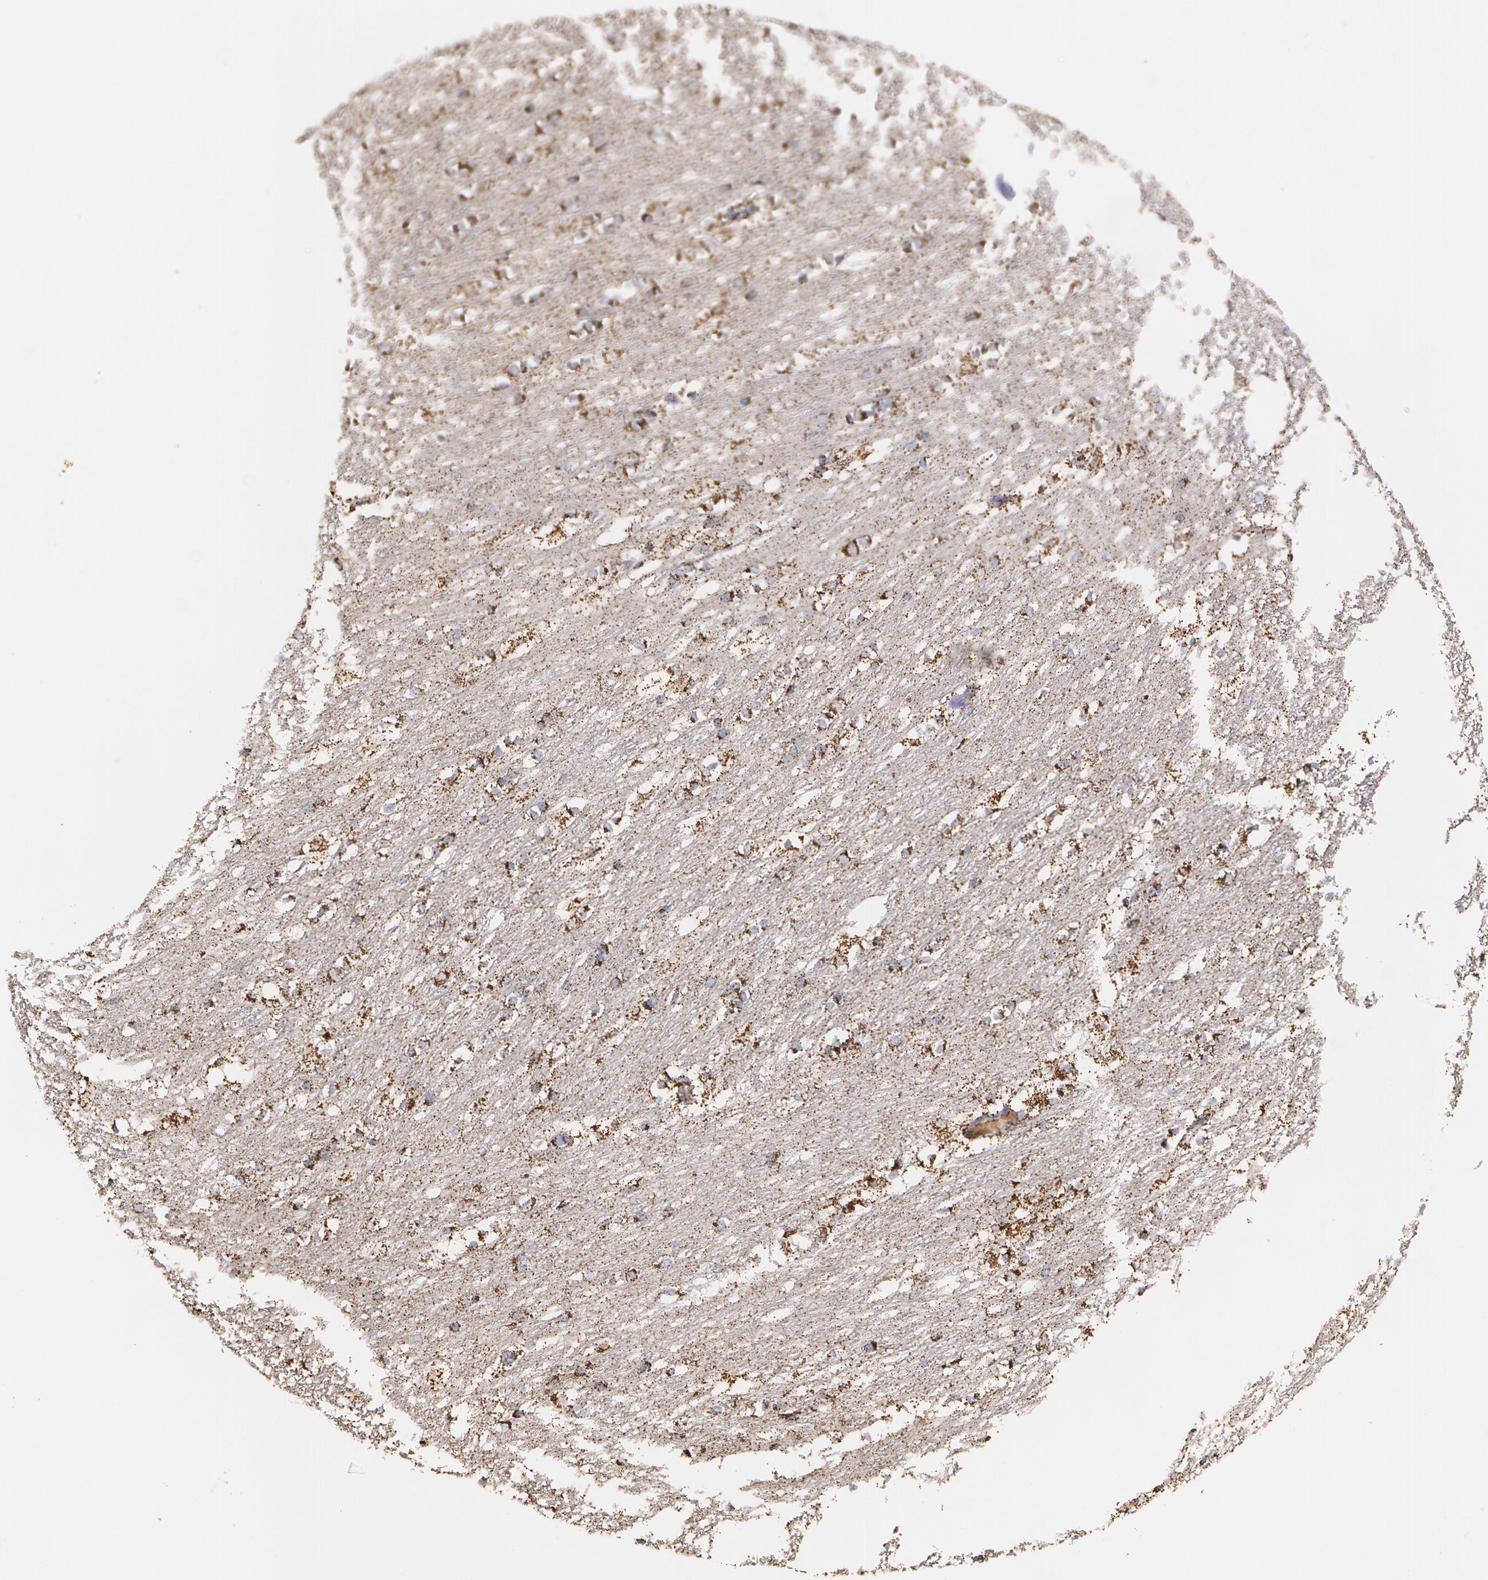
{"staining": {"intensity": "moderate", "quantity": ">75%", "location": "cytoplasmic/membranous"}, "tissue": "caudate", "cell_type": "Glial cells", "image_type": "normal", "snomed": [{"axis": "morphology", "description": "Normal tissue, NOS"}, {"axis": "topography", "description": "Lateral ventricle wall"}], "caption": "IHC histopathology image of unremarkable caudate: caudate stained using immunohistochemistry exhibits medium levels of moderate protein expression localized specifically in the cytoplasmic/membranous of glial cells, appearing as a cytoplasmic/membranous brown color.", "gene": "HSPD1", "patient": {"sex": "female", "age": 19}}